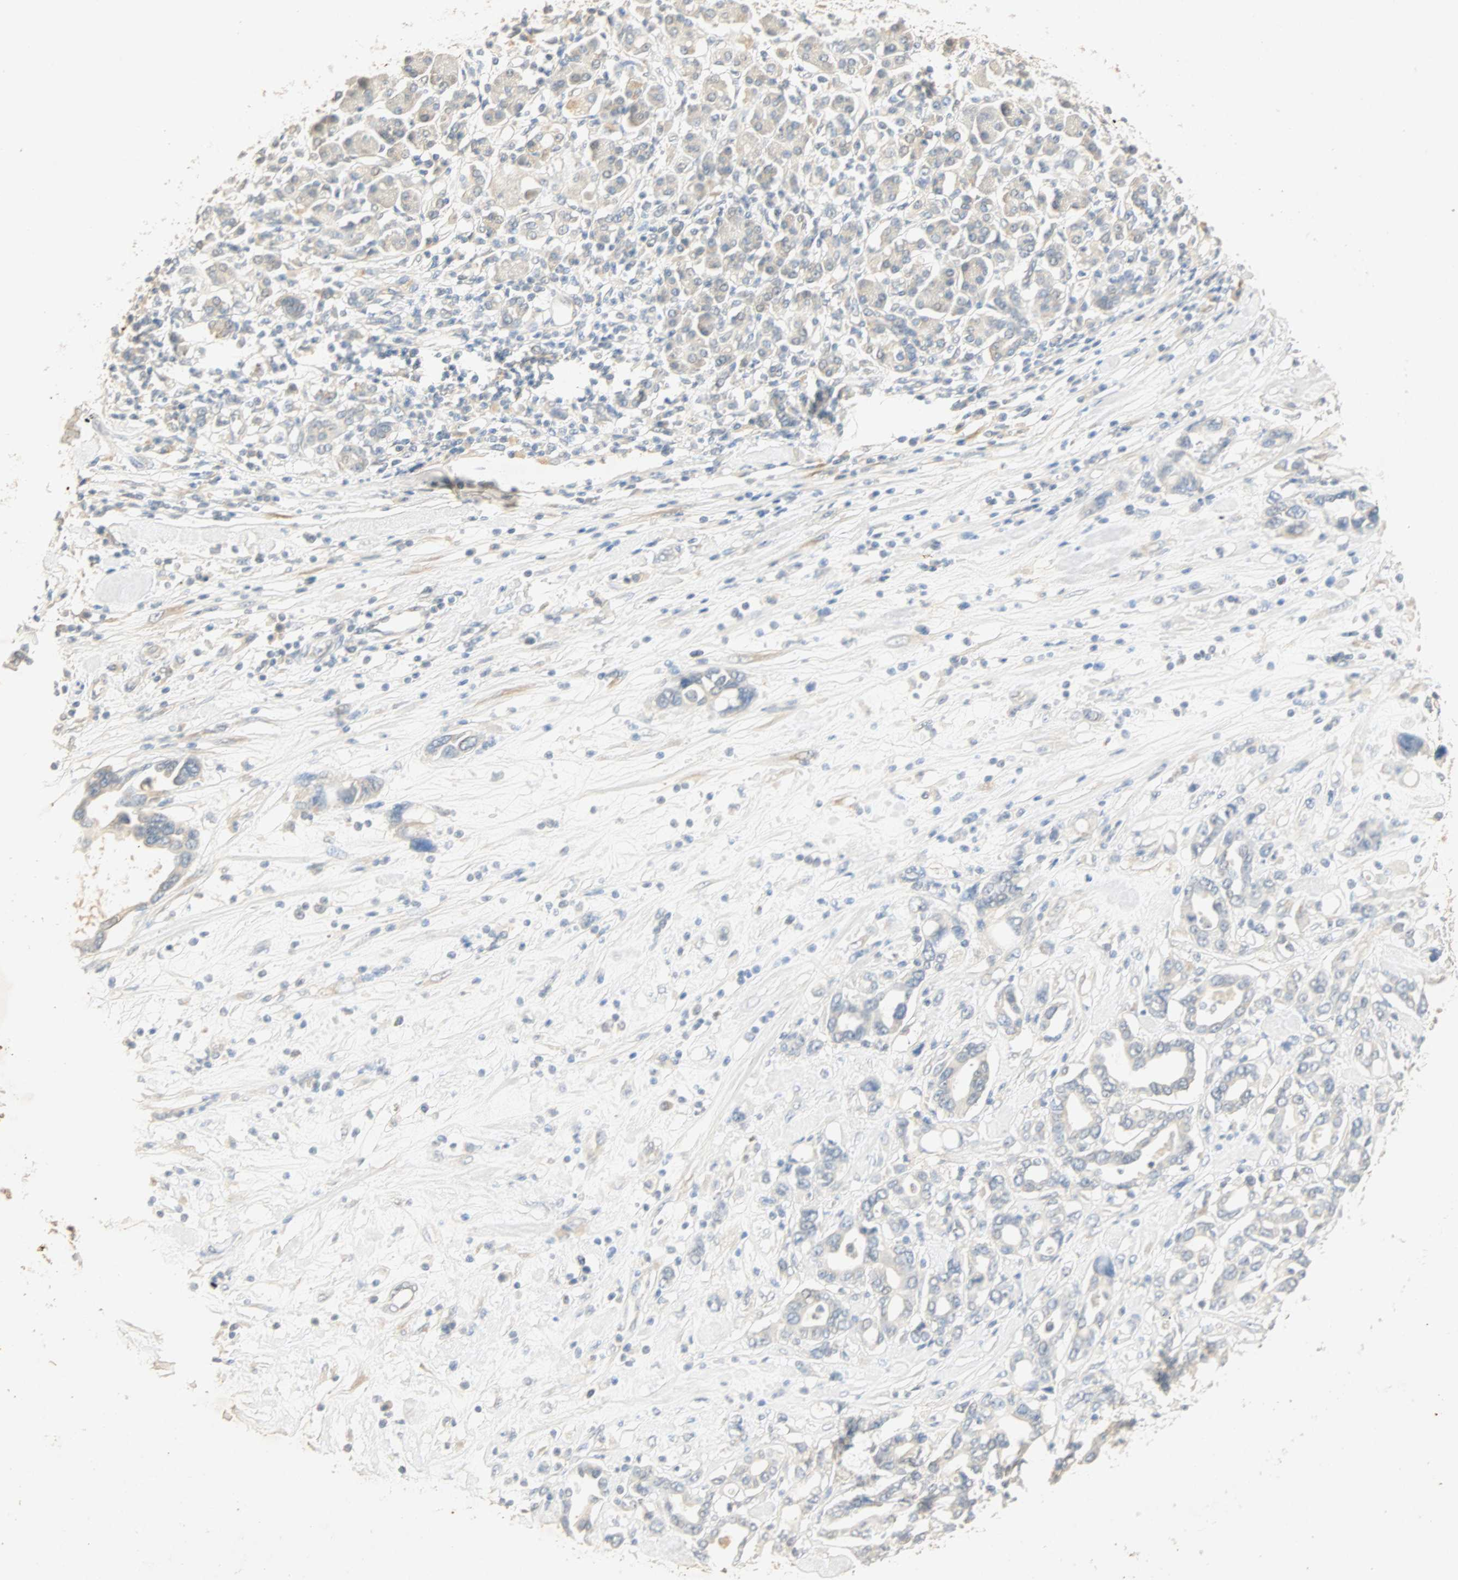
{"staining": {"intensity": "negative", "quantity": "none", "location": "none"}, "tissue": "pancreatic cancer", "cell_type": "Tumor cells", "image_type": "cancer", "snomed": [{"axis": "morphology", "description": "Adenocarcinoma, NOS"}, {"axis": "topography", "description": "Pancreas"}], "caption": "Human pancreatic adenocarcinoma stained for a protein using immunohistochemistry (IHC) demonstrates no expression in tumor cells.", "gene": "SELENBP1", "patient": {"sex": "female", "age": 57}}